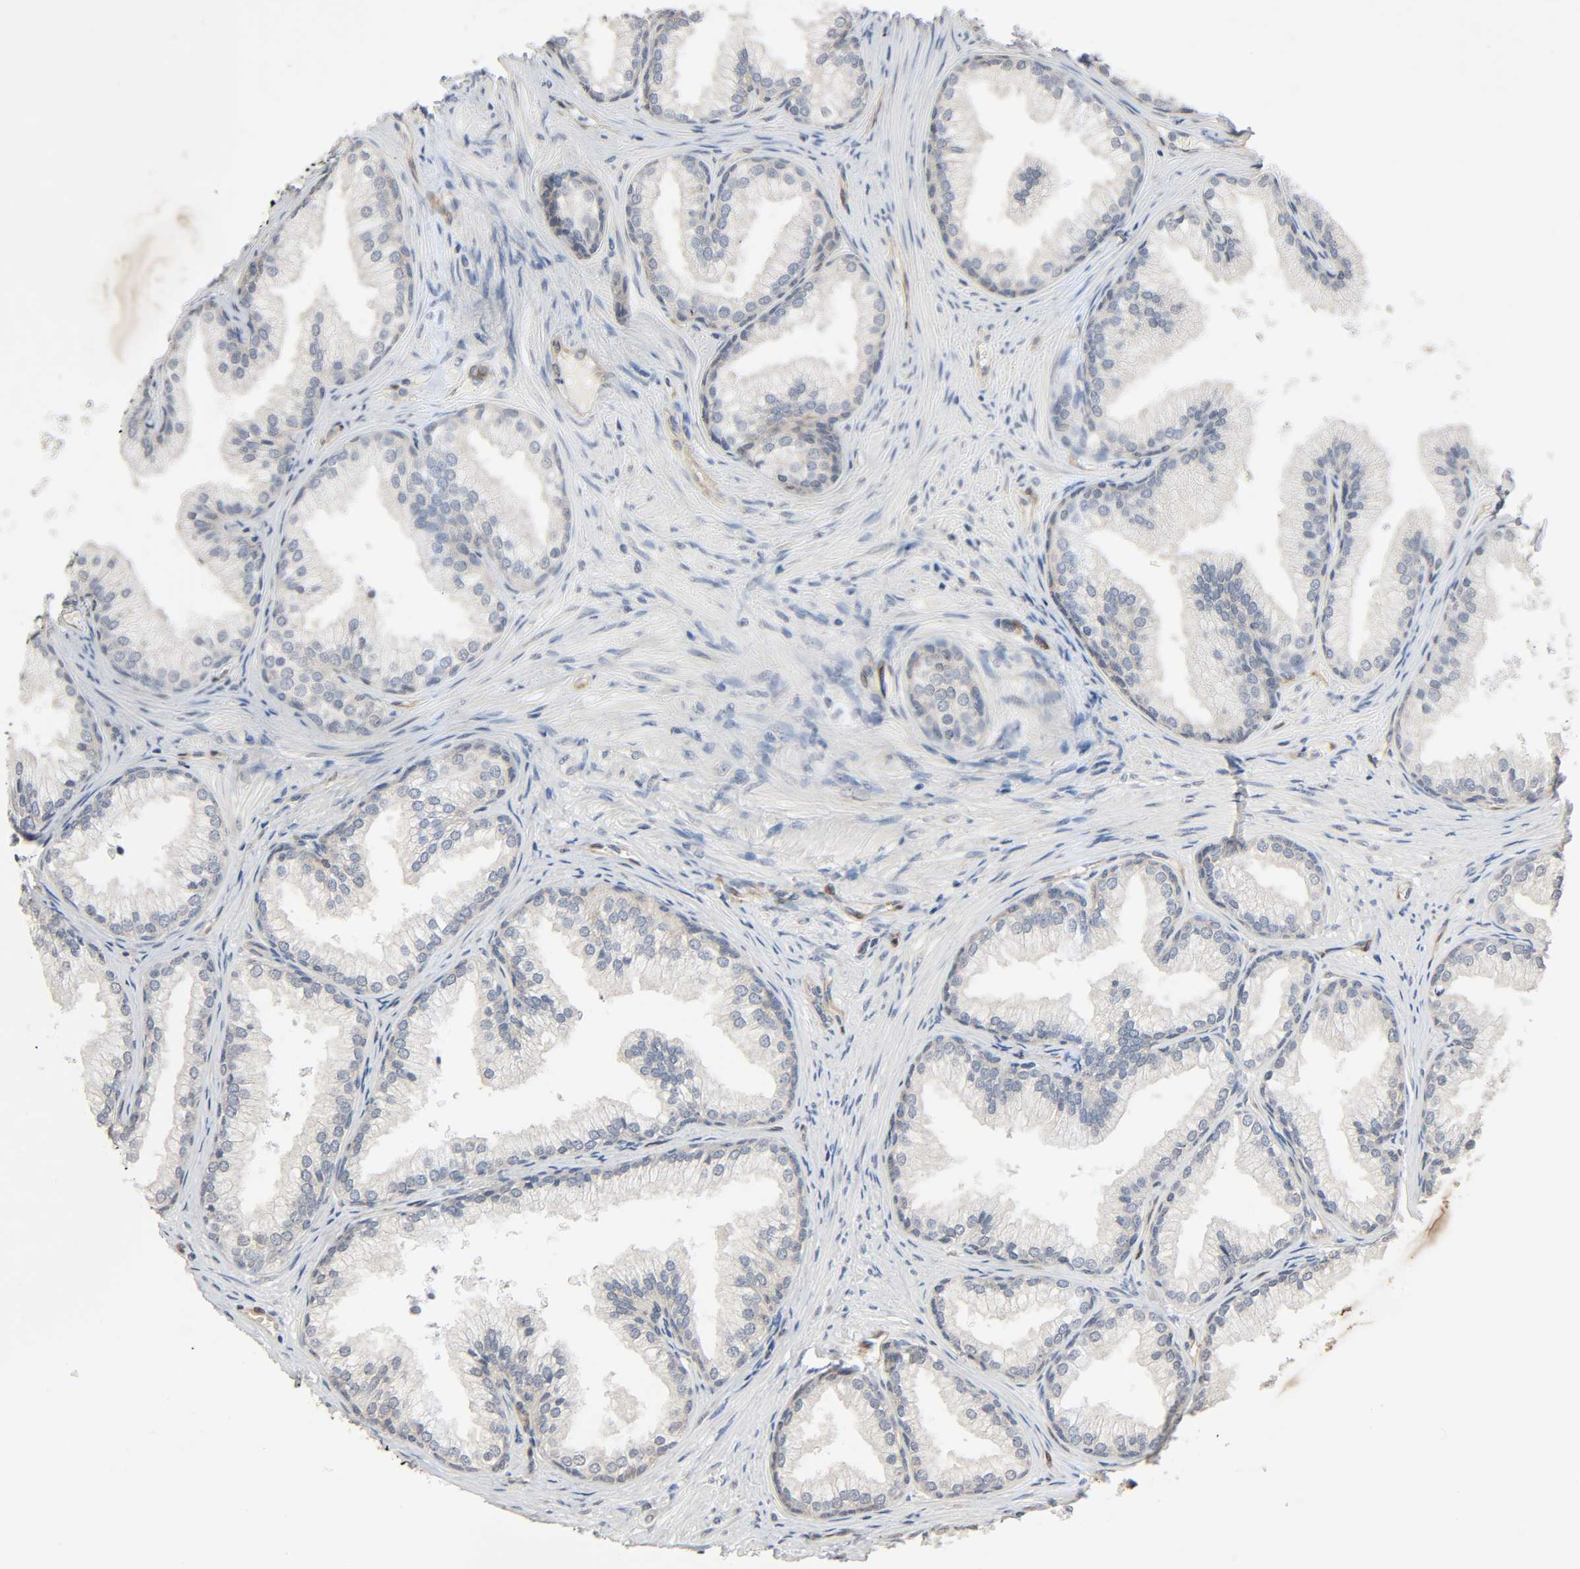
{"staining": {"intensity": "weak", "quantity": "25%-75%", "location": "cytoplasmic/membranous"}, "tissue": "prostate", "cell_type": "Glandular cells", "image_type": "normal", "snomed": [{"axis": "morphology", "description": "Normal tissue, NOS"}, {"axis": "topography", "description": "Prostate"}], "caption": "Weak cytoplasmic/membranous protein positivity is identified in approximately 25%-75% of glandular cells in prostate.", "gene": "PTK2", "patient": {"sex": "male", "age": 76}}